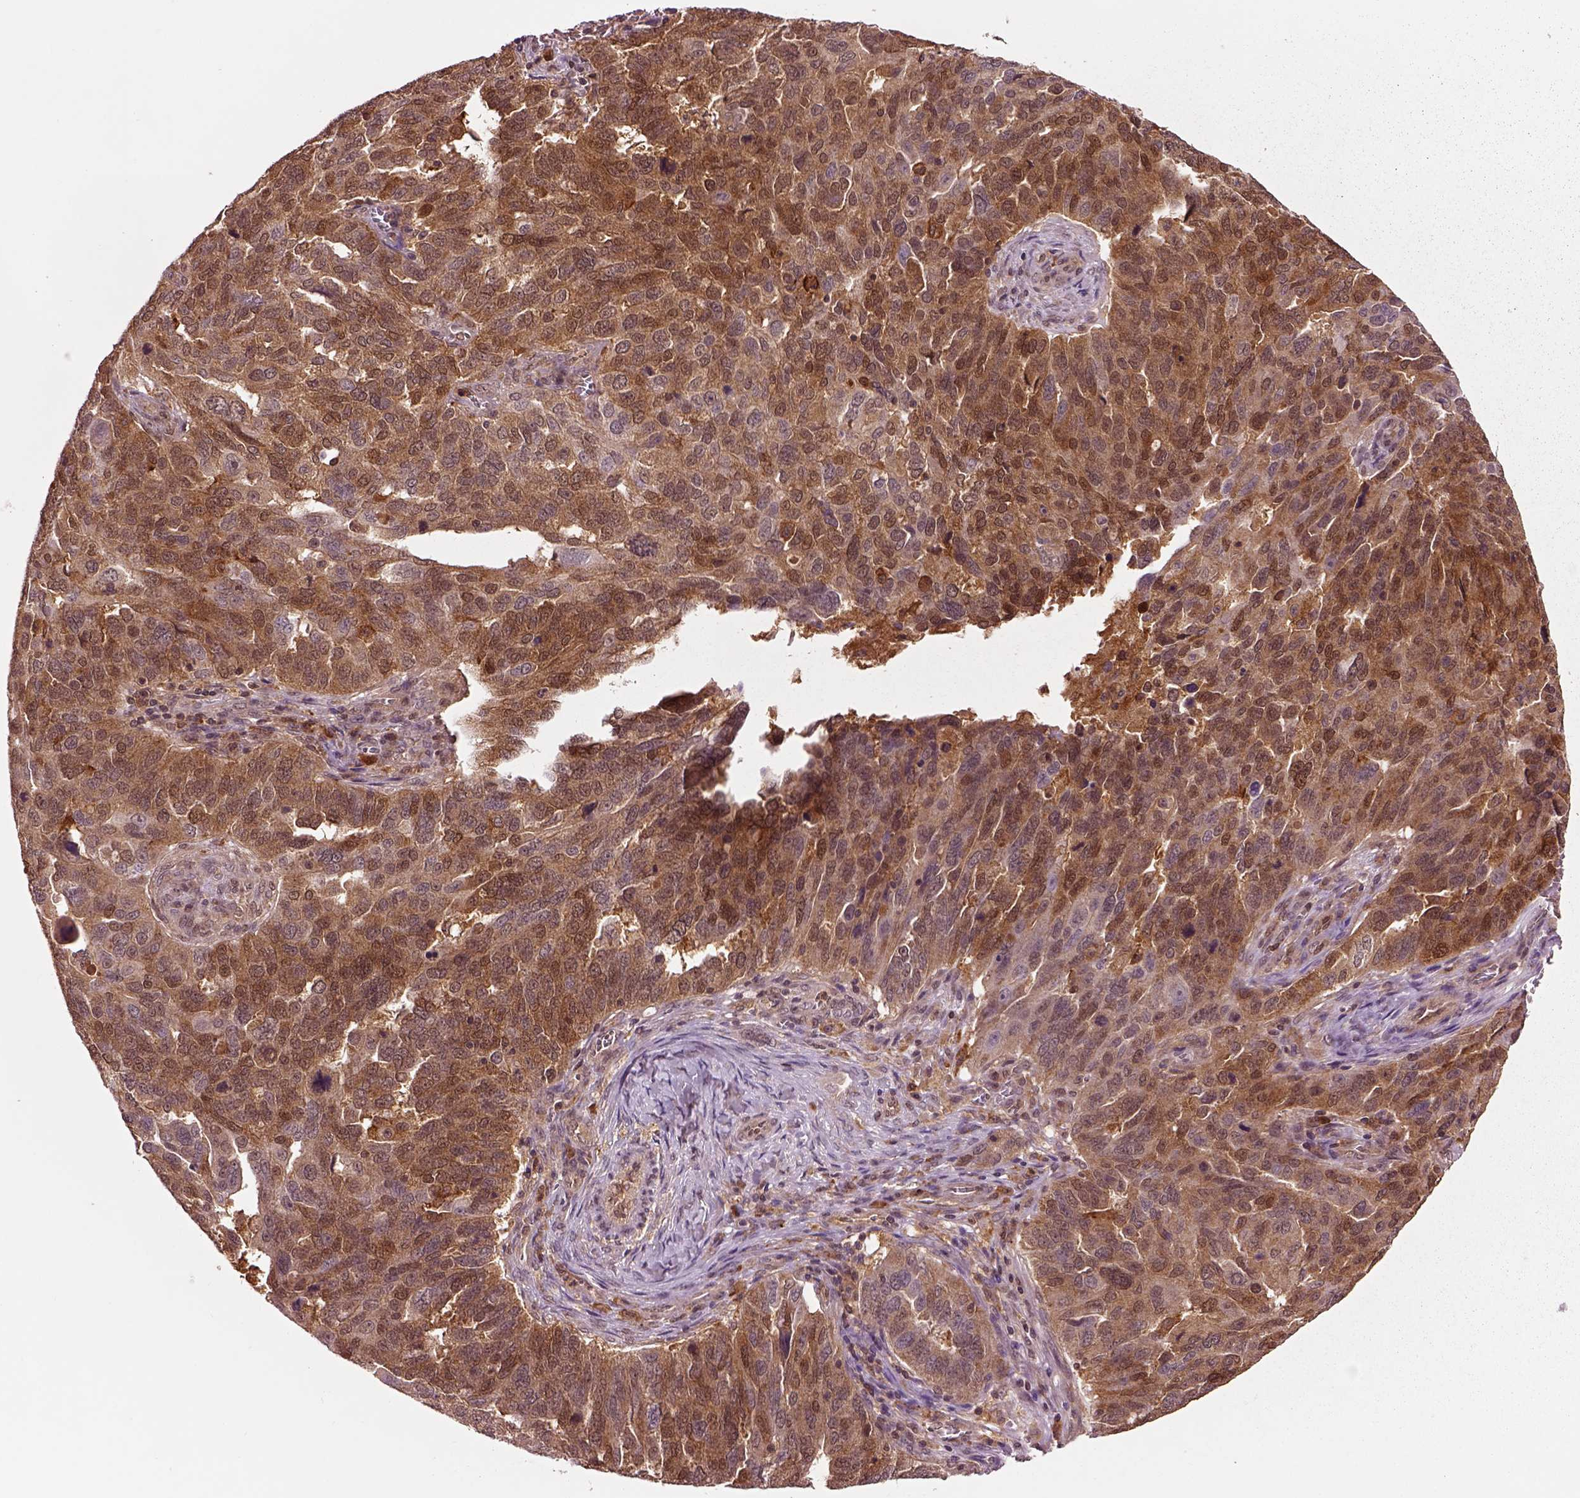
{"staining": {"intensity": "moderate", "quantity": ">75%", "location": "cytoplasmic/membranous"}, "tissue": "ovarian cancer", "cell_type": "Tumor cells", "image_type": "cancer", "snomed": [{"axis": "morphology", "description": "Carcinoma, endometroid"}, {"axis": "topography", "description": "Soft tissue"}, {"axis": "topography", "description": "Ovary"}], "caption": "Immunohistochemistry (IHC) histopathology image of neoplastic tissue: ovarian cancer (endometroid carcinoma) stained using immunohistochemistry shows medium levels of moderate protein expression localized specifically in the cytoplasmic/membranous of tumor cells, appearing as a cytoplasmic/membranous brown color.", "gene": "MDP1", "patient": {"sex": "female", "age": 52}}